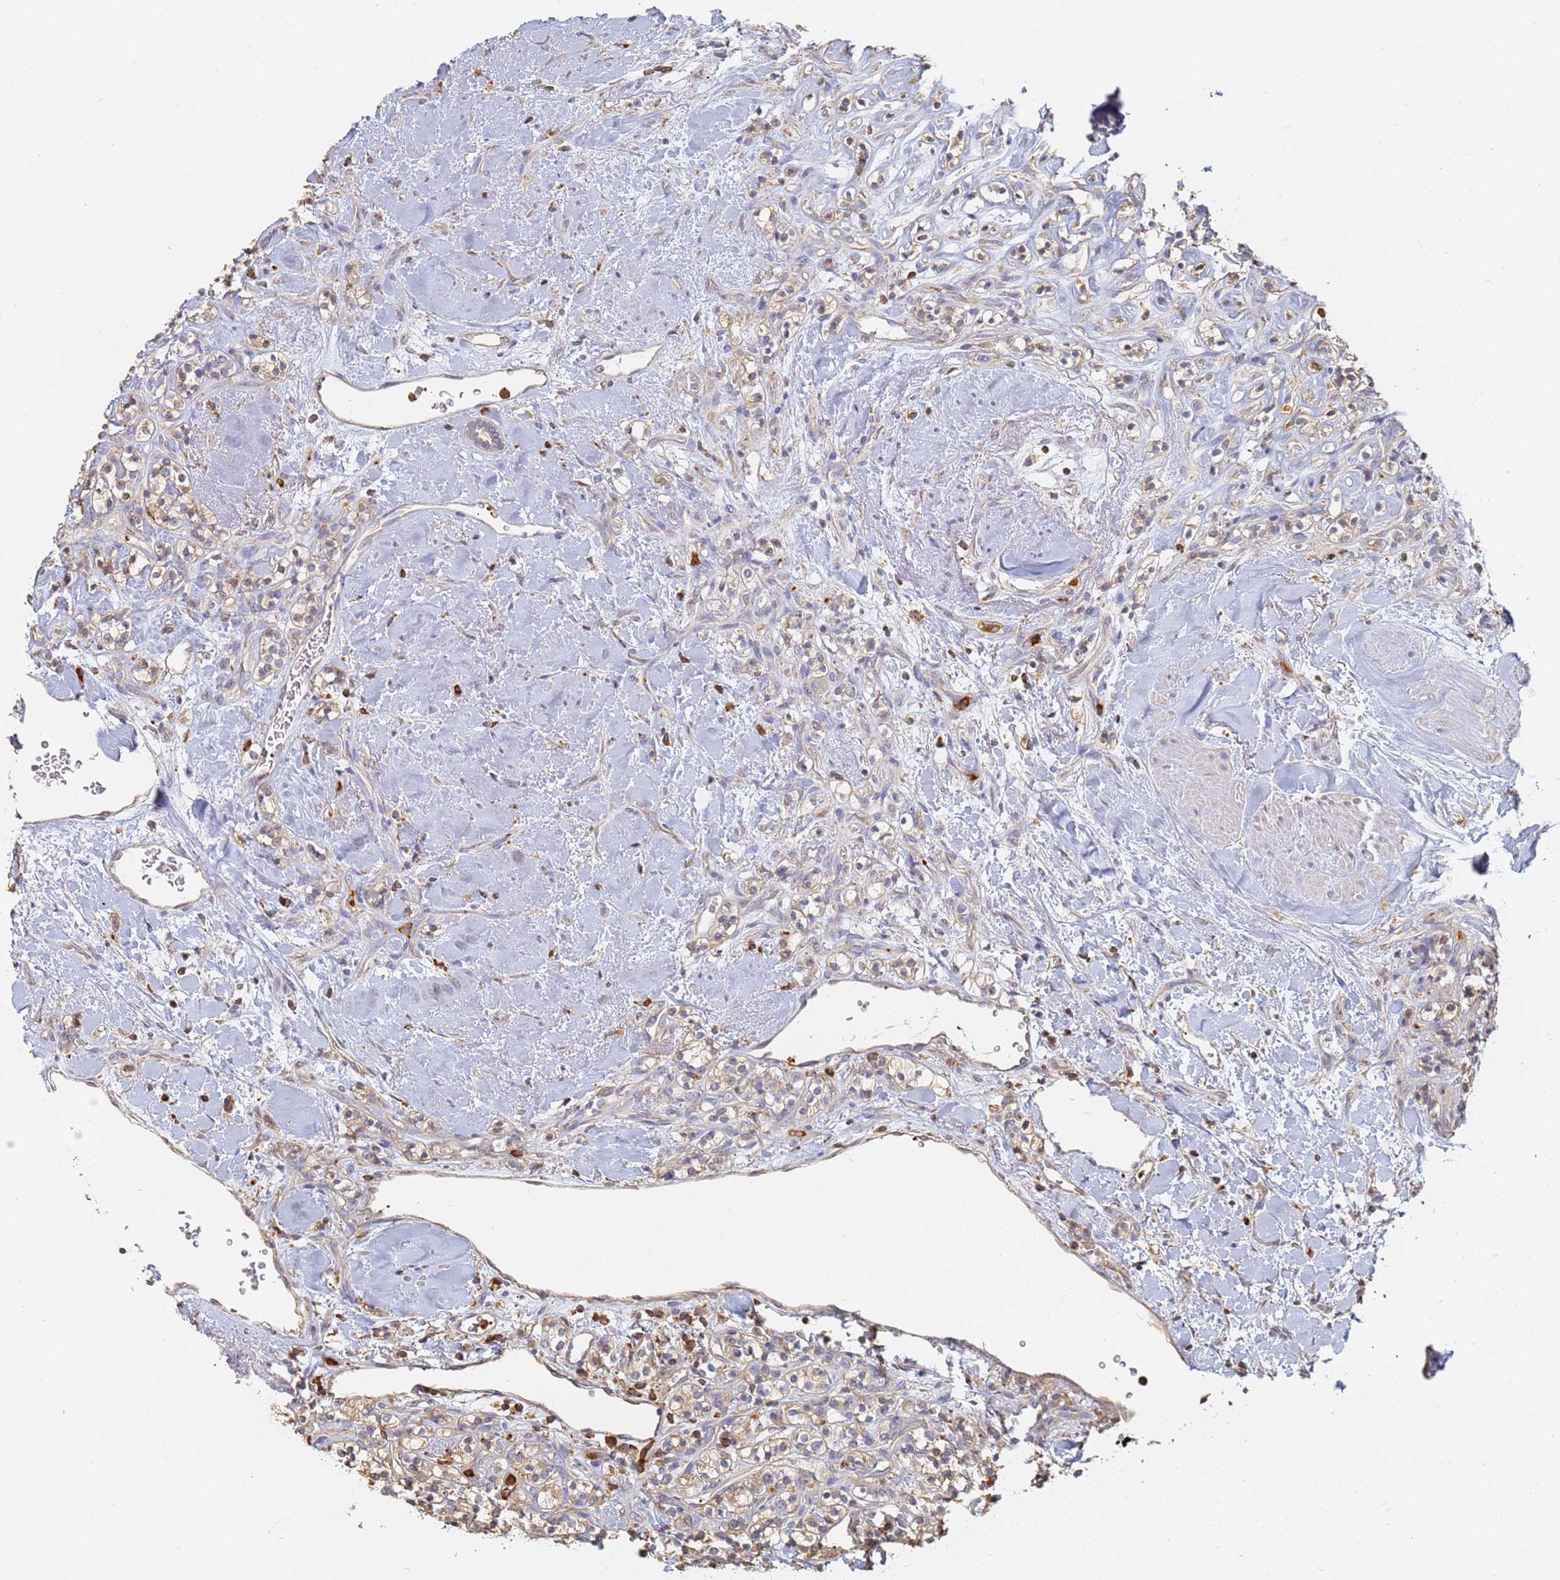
{"staining": {"intensity": "negative", "quantity": "none", "location": "none"}, "tissue": "renal cancer", "cell_type": "Tumor cells", "image_type": "cancer", "snomed": [{"axis": "morphology", "description": "Adenocarcinoma, NOS"}, {"axis": "topography", "description": "Kidney"}], "caption": "There is no significant expression in tumor cells of adenocarcinoma (renal).", "gene": "BIN2", "patient": {"sex": "male", "age": 77}}